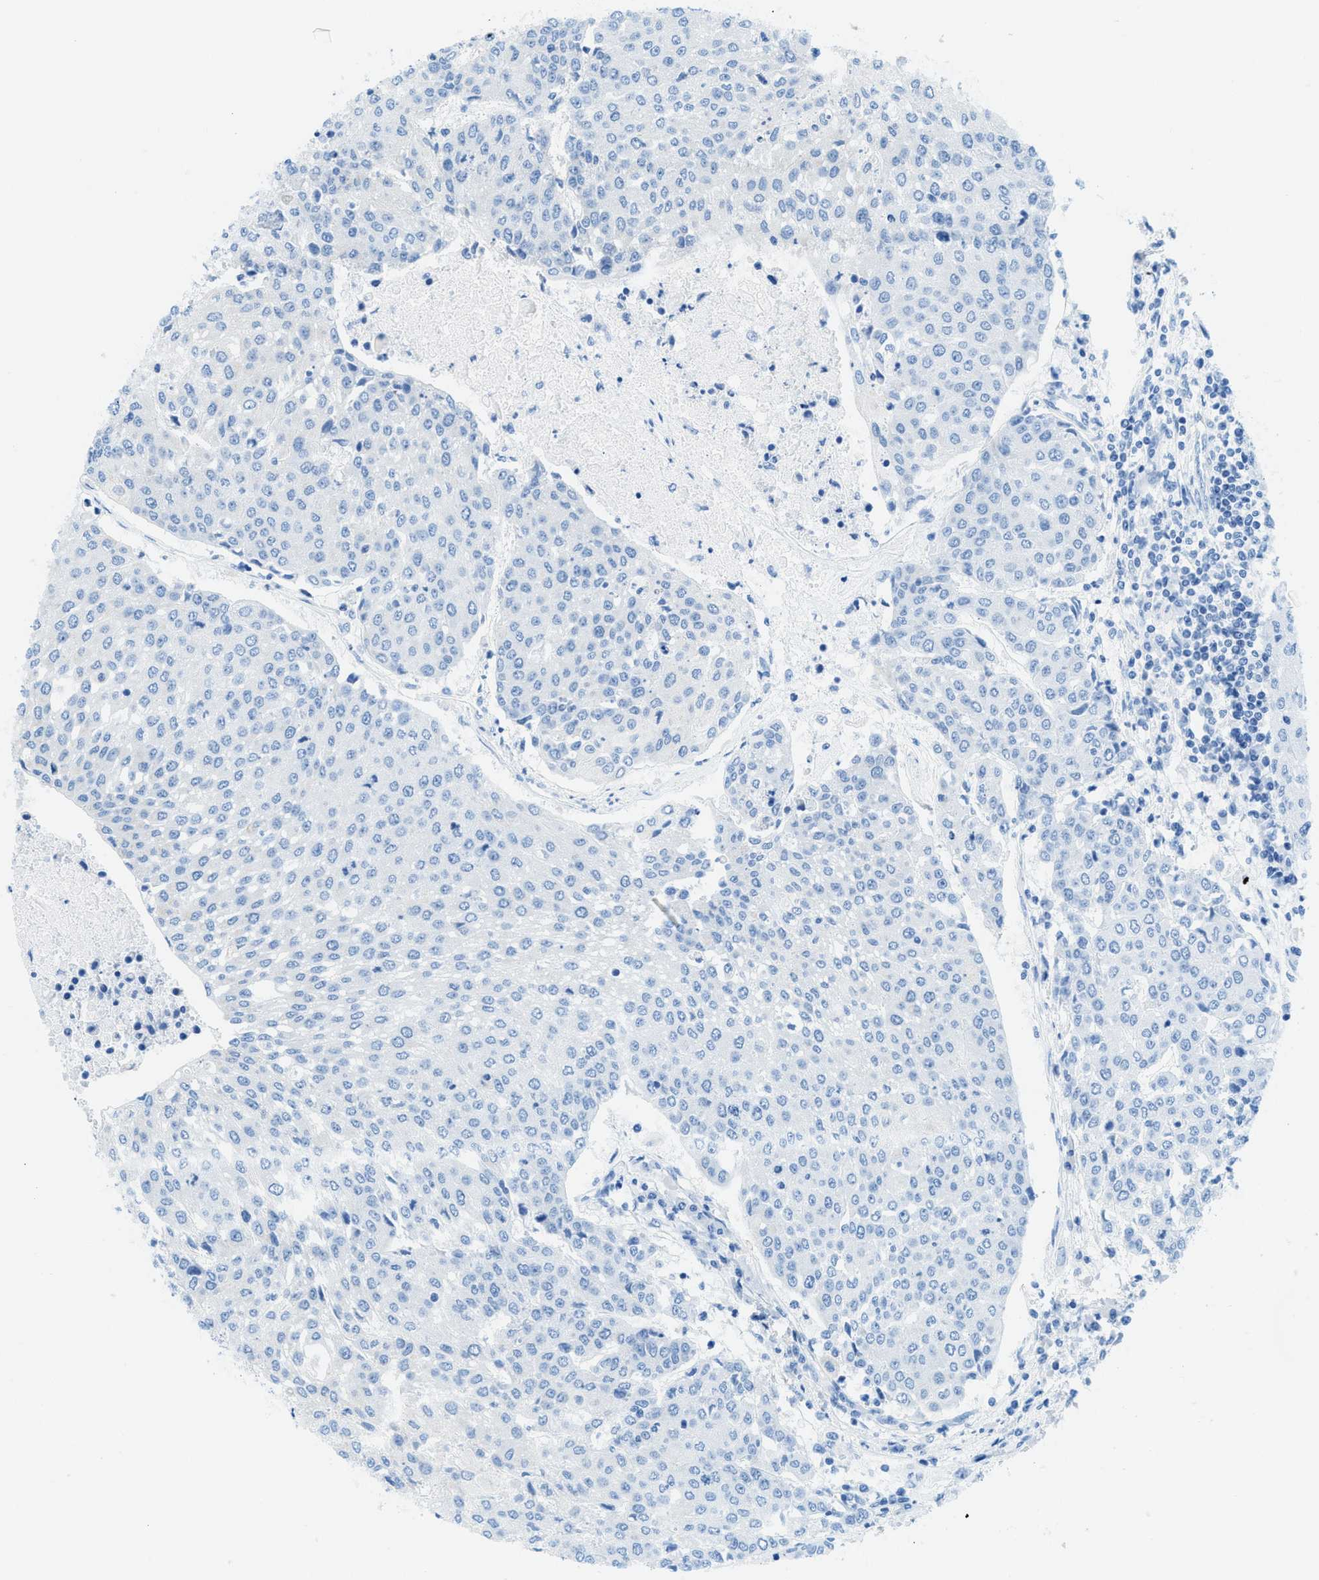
{"staining": {"intensity": "negative", "quantity": "none", "location": "none"}, "tissue": "urothelial cancer", "cell_type": "Tumor cells", "image_type": "cancer", "snomed": [{"axis": "morphology", "description": "Urothelial carcinoma, High grade"}, {"axis": "topography", "description": "Urinary bladder"}], "caption": "Human urothelial carcinoma (high-grade) stained for a protein using IHC demonstrates no staining in tumor cells.", "gene": "ZNF831", "patient": {"sex": "female", "age": 85}}